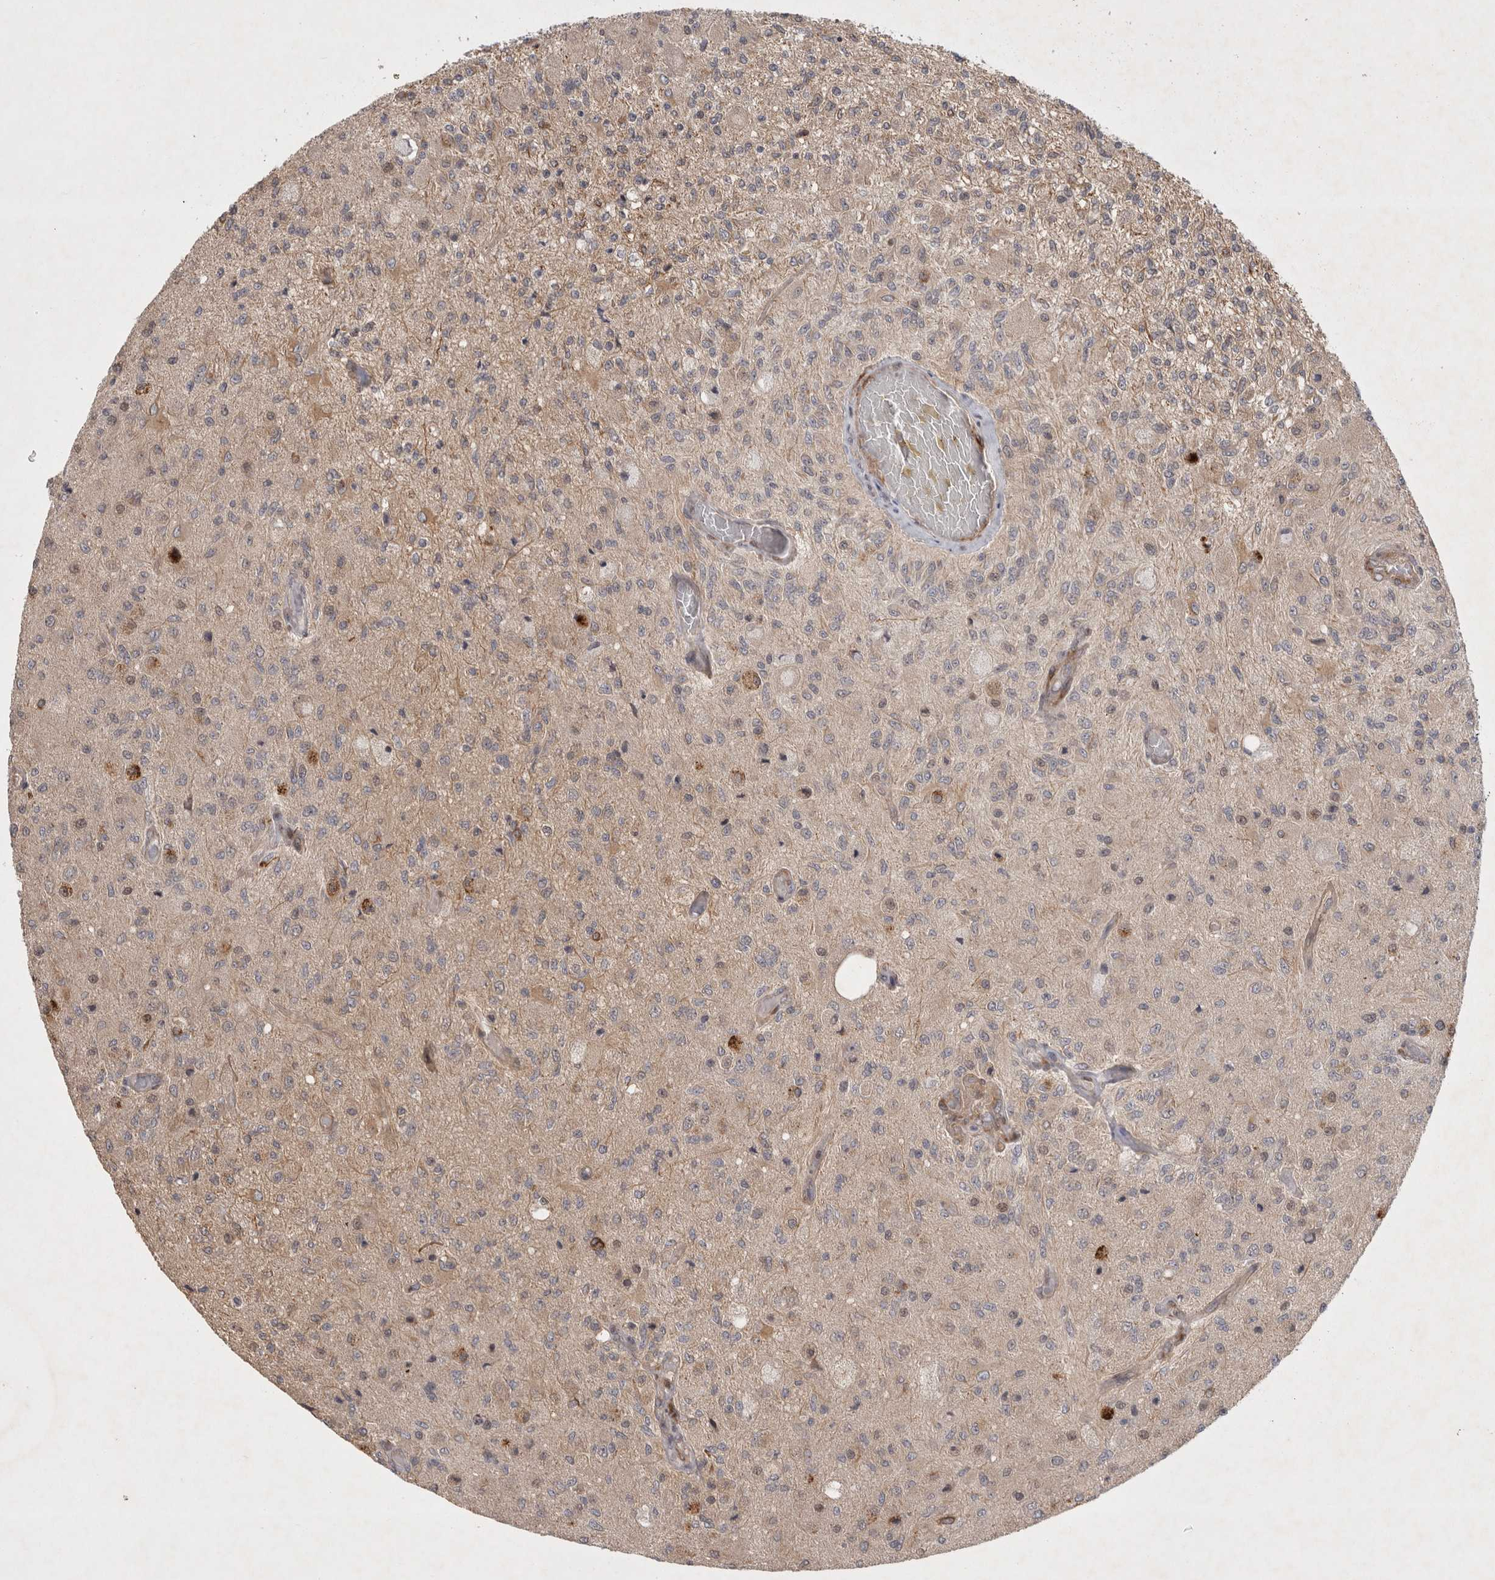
{"staining": {"intensity": "negative", "quantity": "none", "location": "none"}, "tissue": "glioma", "cell_type": "Tumor cells", "image_type": "cancer", "snomed": [{"axis": "morphology", "description": "Normal tissue, NOS"}, {"axis": "morphology", "description": "Glioma, malignant, High grade"}, {"axis": "topography", "description": "Cerebral cortex"}], "caption": "Glioma was stained to show a protein in brown. There is no significant staining in tumor cells. (DAB immunohistochemistry visualized using brightfield microscopy, high magnification).", "gene": "ZNF318", "patient": {"sex": "male", "age": 77}}